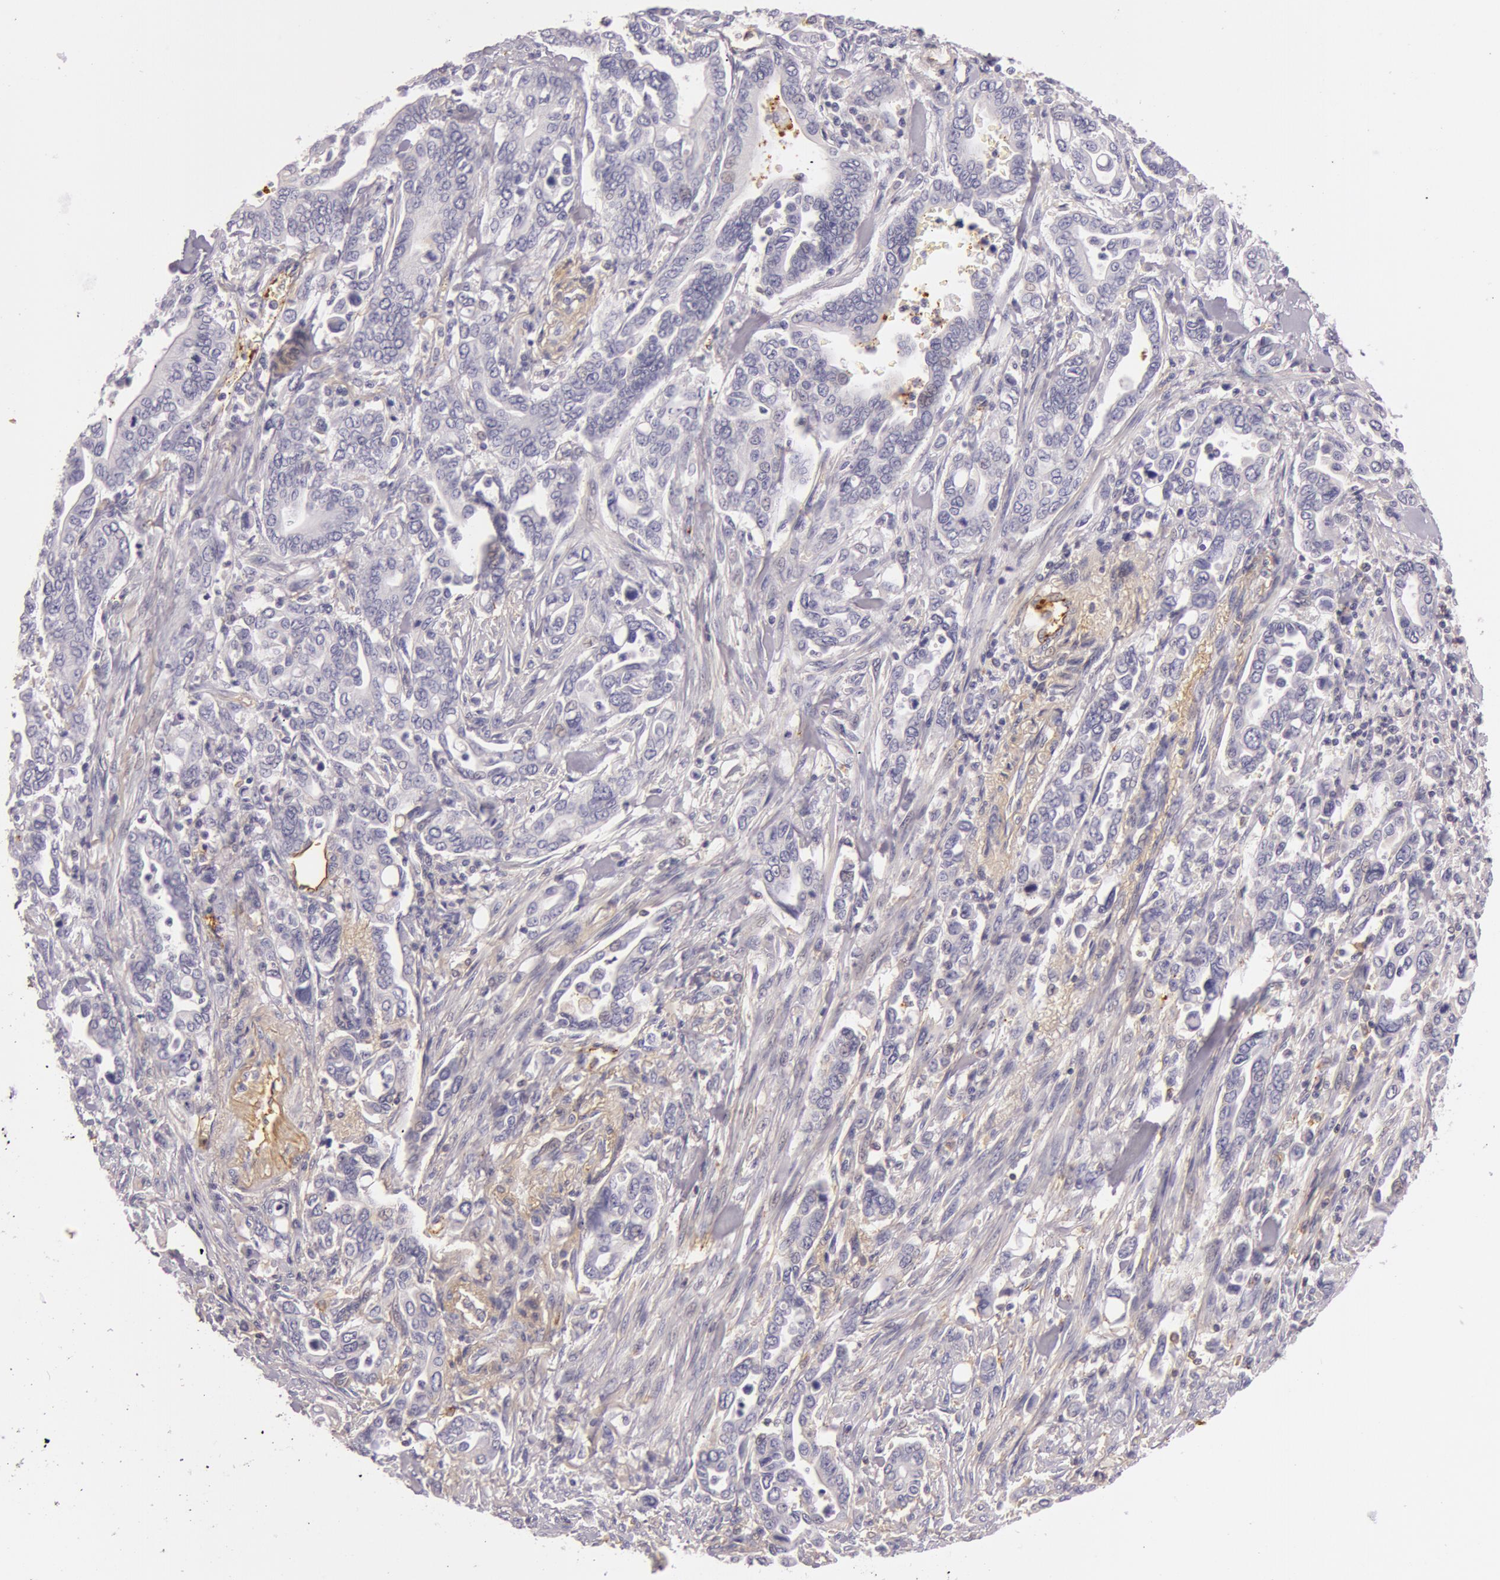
{"staining": {"intensity": "negative", "quantity": "none", "location": "none"}, "tissue": "pancreatic cancer", "cell_type": "Tumor cells", "image_type": "cancer", "snomed": [{"axis": "morphology", "description": "Adenocarcinoma, NOS"}, {"axis": "topography", "description": "Pancreas"}], "caption": "Protein analysis of pancreatic cancer (adenocarcinoma) shows no significant positivity in tumor cells. (Stains: DAB immunohistochemistry with hematoxylin counter stain, Microscopy: brightfield microscopy at high magnification).", "gene": "C4BPA", "patient": {"sex": "female", "age": 57}}